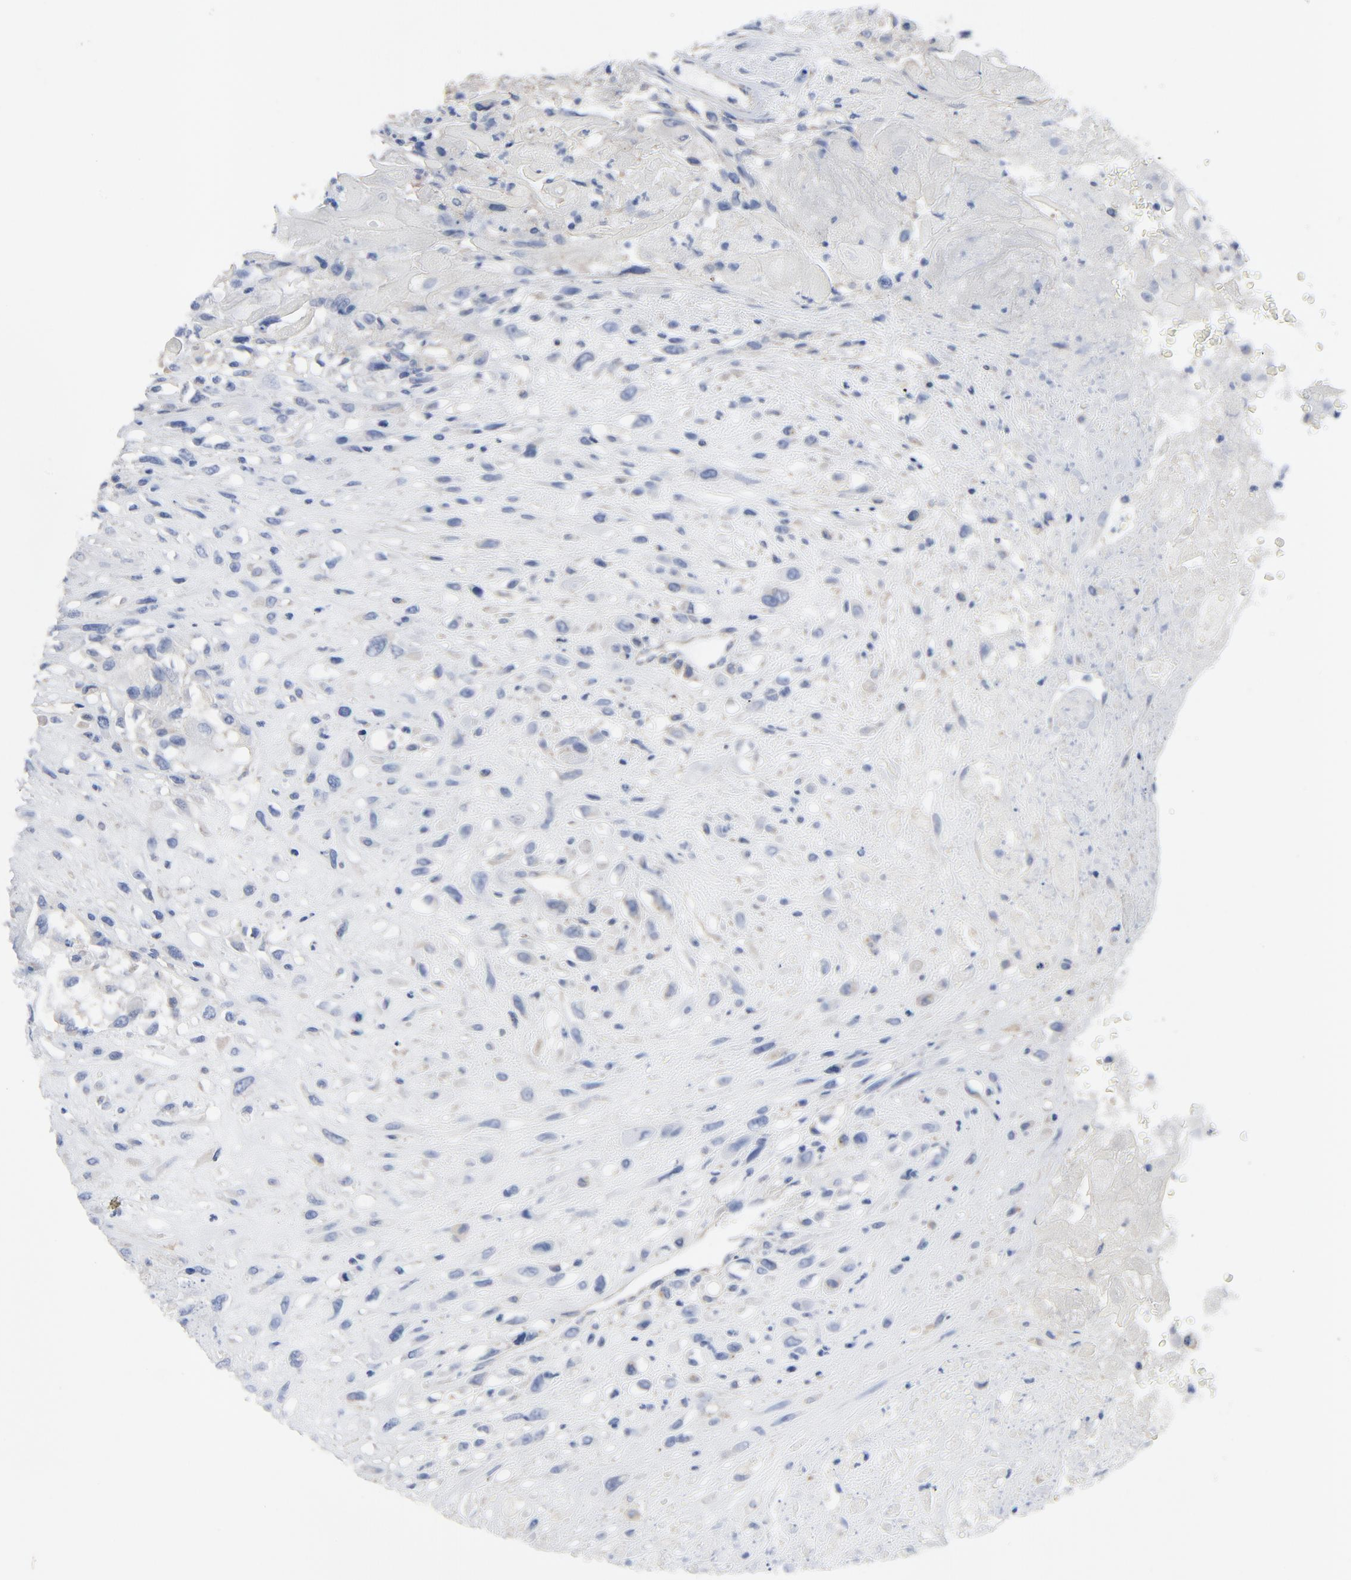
{"staining": {"intensity": "weak", "quantity": "<25%", "location": "cytoplasmic/membranous"}, "tissue": "head and neck cancer", "cell_type": "Tumor cells", "image_type": "cancer", "snomed": [{"axis": "morphology", "description": "Necrosis, NOS"}, {"axis": "morphology", "description": "Neoplasm, malignant, NOS"}, {"axis": "topography", "description": "Salivary gland"}, {"axis": "topography", "description": "Head-Neck"}], "caption": "Immunohistochemical staining of malignant neoplasm (head and neck) exhibits no significant expression in tumor cells. (DAB (3,3'-diaminobenzidine) immunohistochemistry with hematoxylin counter stain).", "gene": "DYNLT3", "patient": {"sex": "male", "age": 43}}